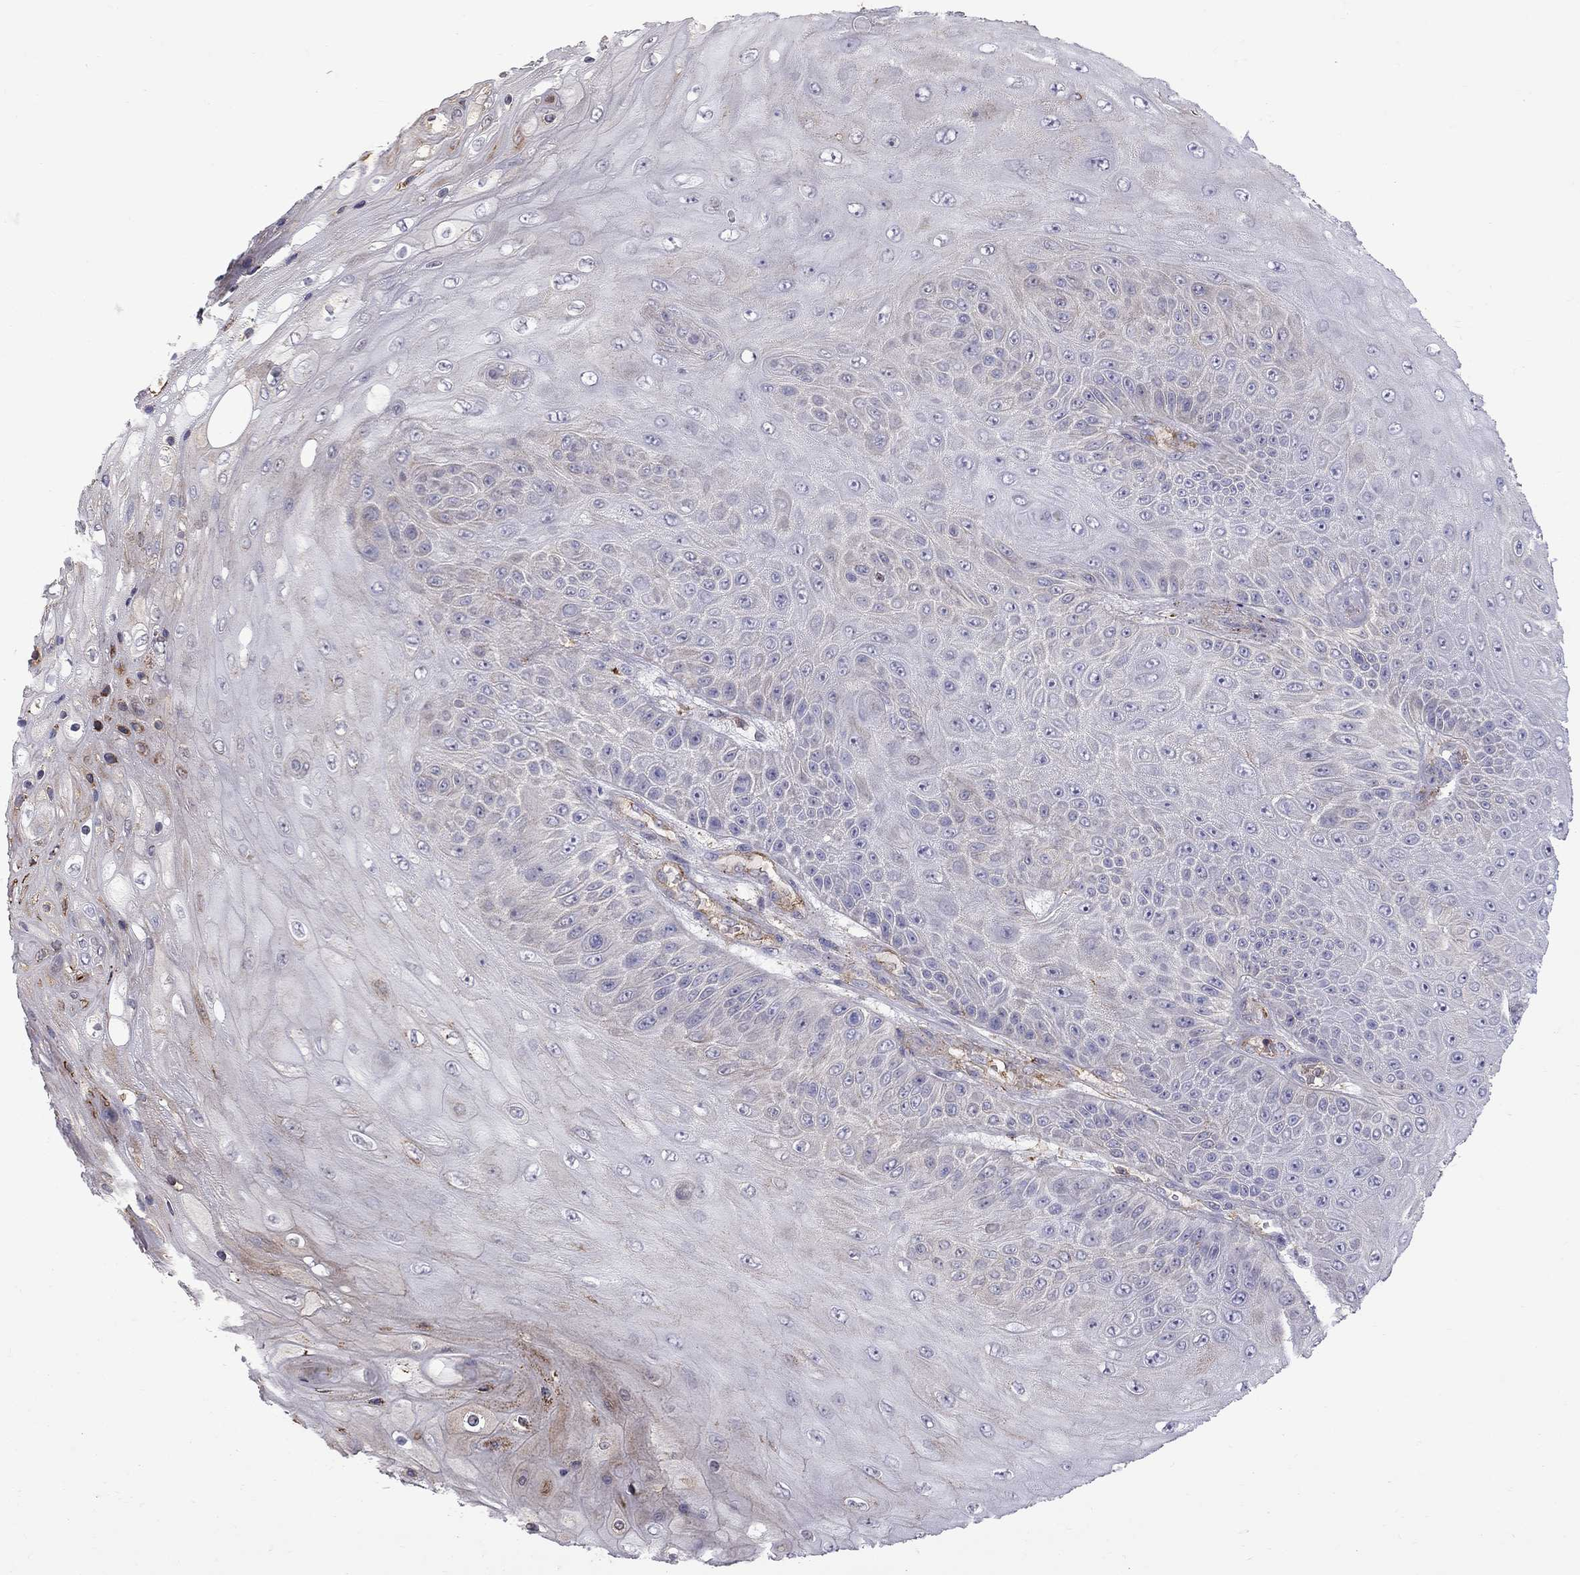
{"staining": {"intensity": "negative", "quantity": "none", "location": "none"}, "tissue": "skin cancer", "cell_type": "Tumor cells", "image_type": "cancer", "snomed": [{"axis": "morphology", "description": "Squamous cell carcinoma, NOS"}, {"axis": "topography", "description": "Skin"}], "caption": "An IHC image of skin cancer is shown. There is no staining in tumor cells of skin cancer. (DAB (3,3'-diaminobenzidine) immunohistochemistry visualized using brightfield microscopy, high magnification).", "gene": "EIF4E3", "patient": {"sex": "male", "age": 62}}